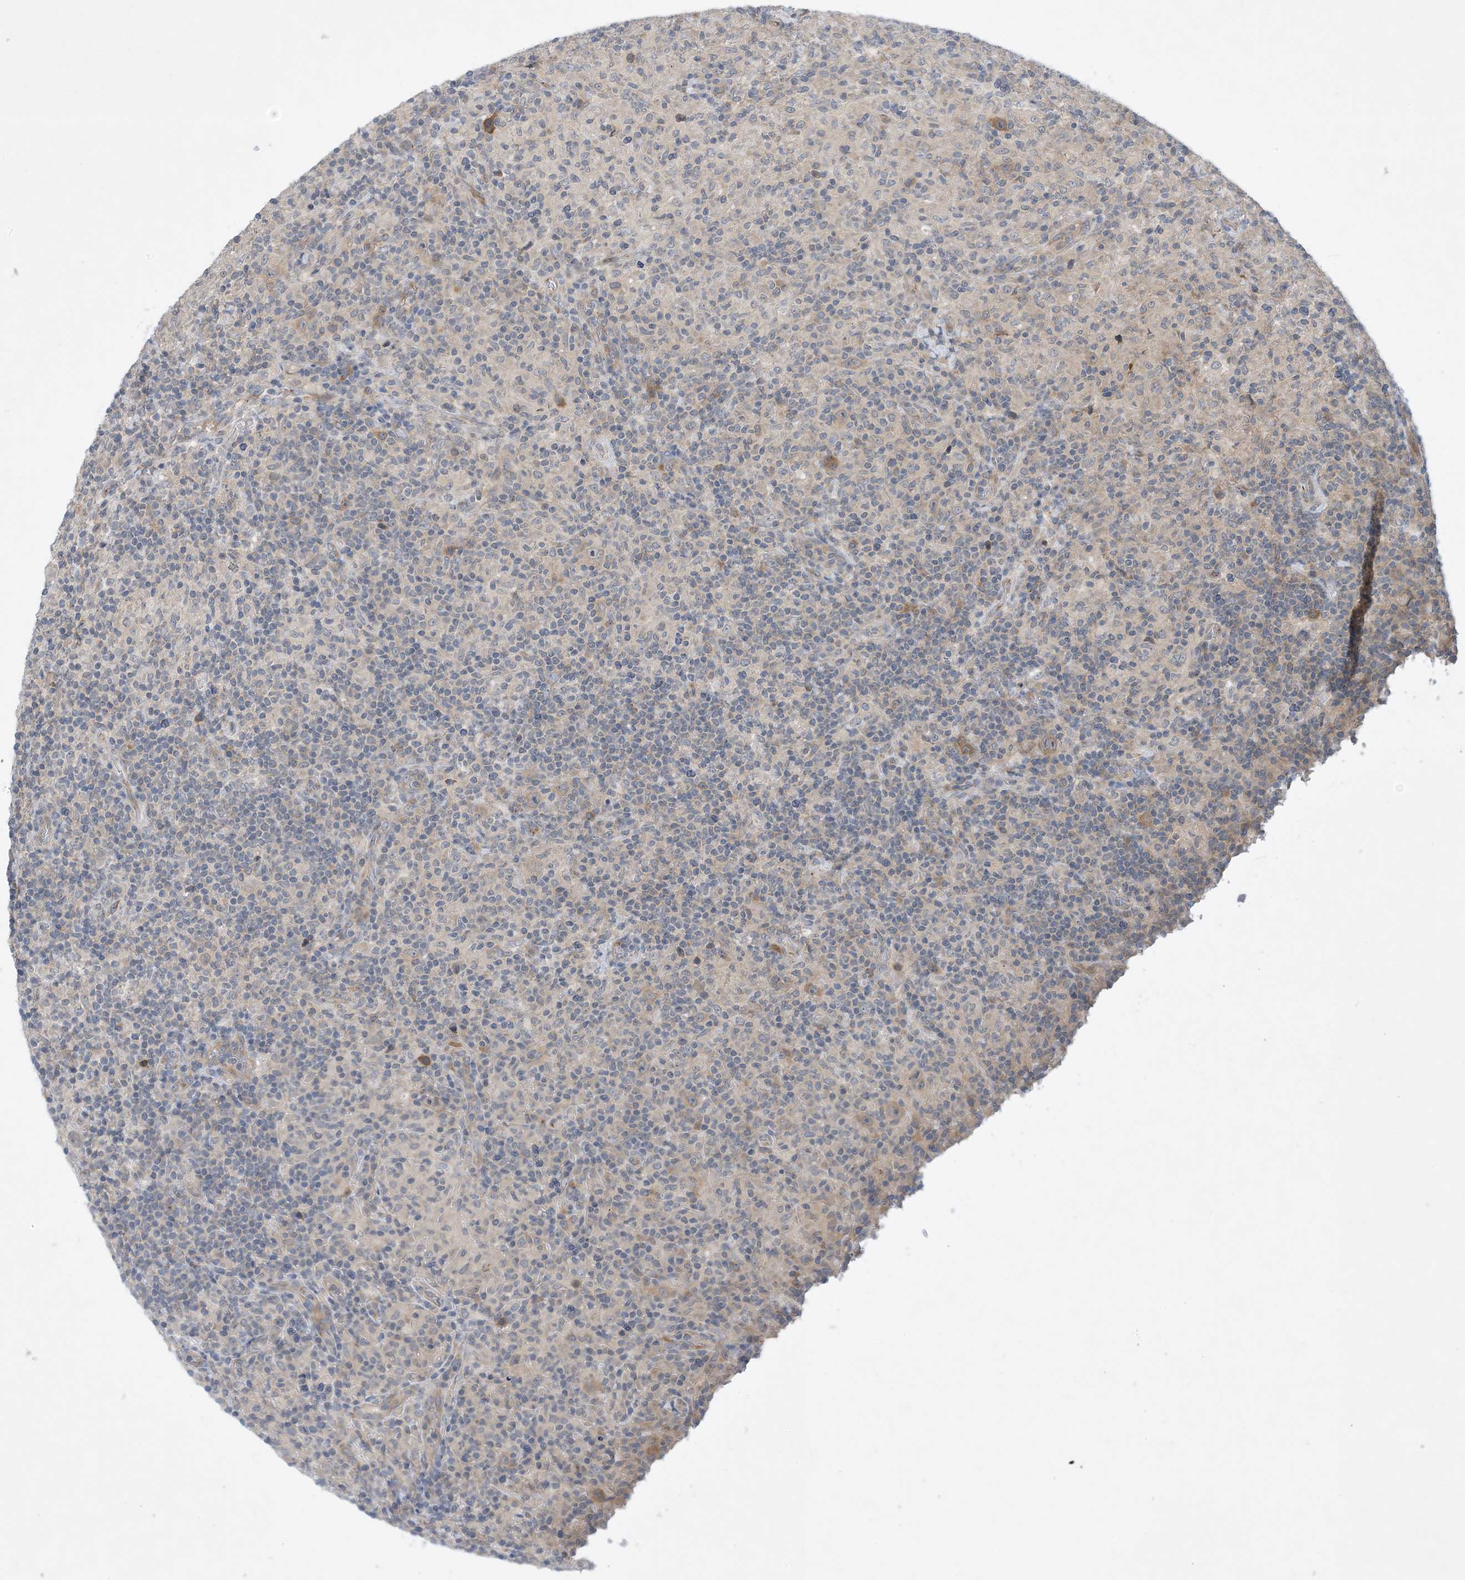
{"staining": {"intensity": "moderate", "quantity": ">75%", "location": "cytoplasmic/membranous"}, "tissue": "lymphoma", "cell_type": "Tumor cells", "image_type": "cancer", "snomed": [{"axis": "morphology", "description": "Hodgkin's disease, NOS"}, {"axis": "topography", "description": "Lymph node"}], "caption": "Human Hodgkin's disease stained for a protein (brown) exhibits moderate cytoplasmic/membranous positive positivity in approximately >75% of tumor cells.", "gene": "TINAG", "patient": {"sex": "male", "age": 70}}